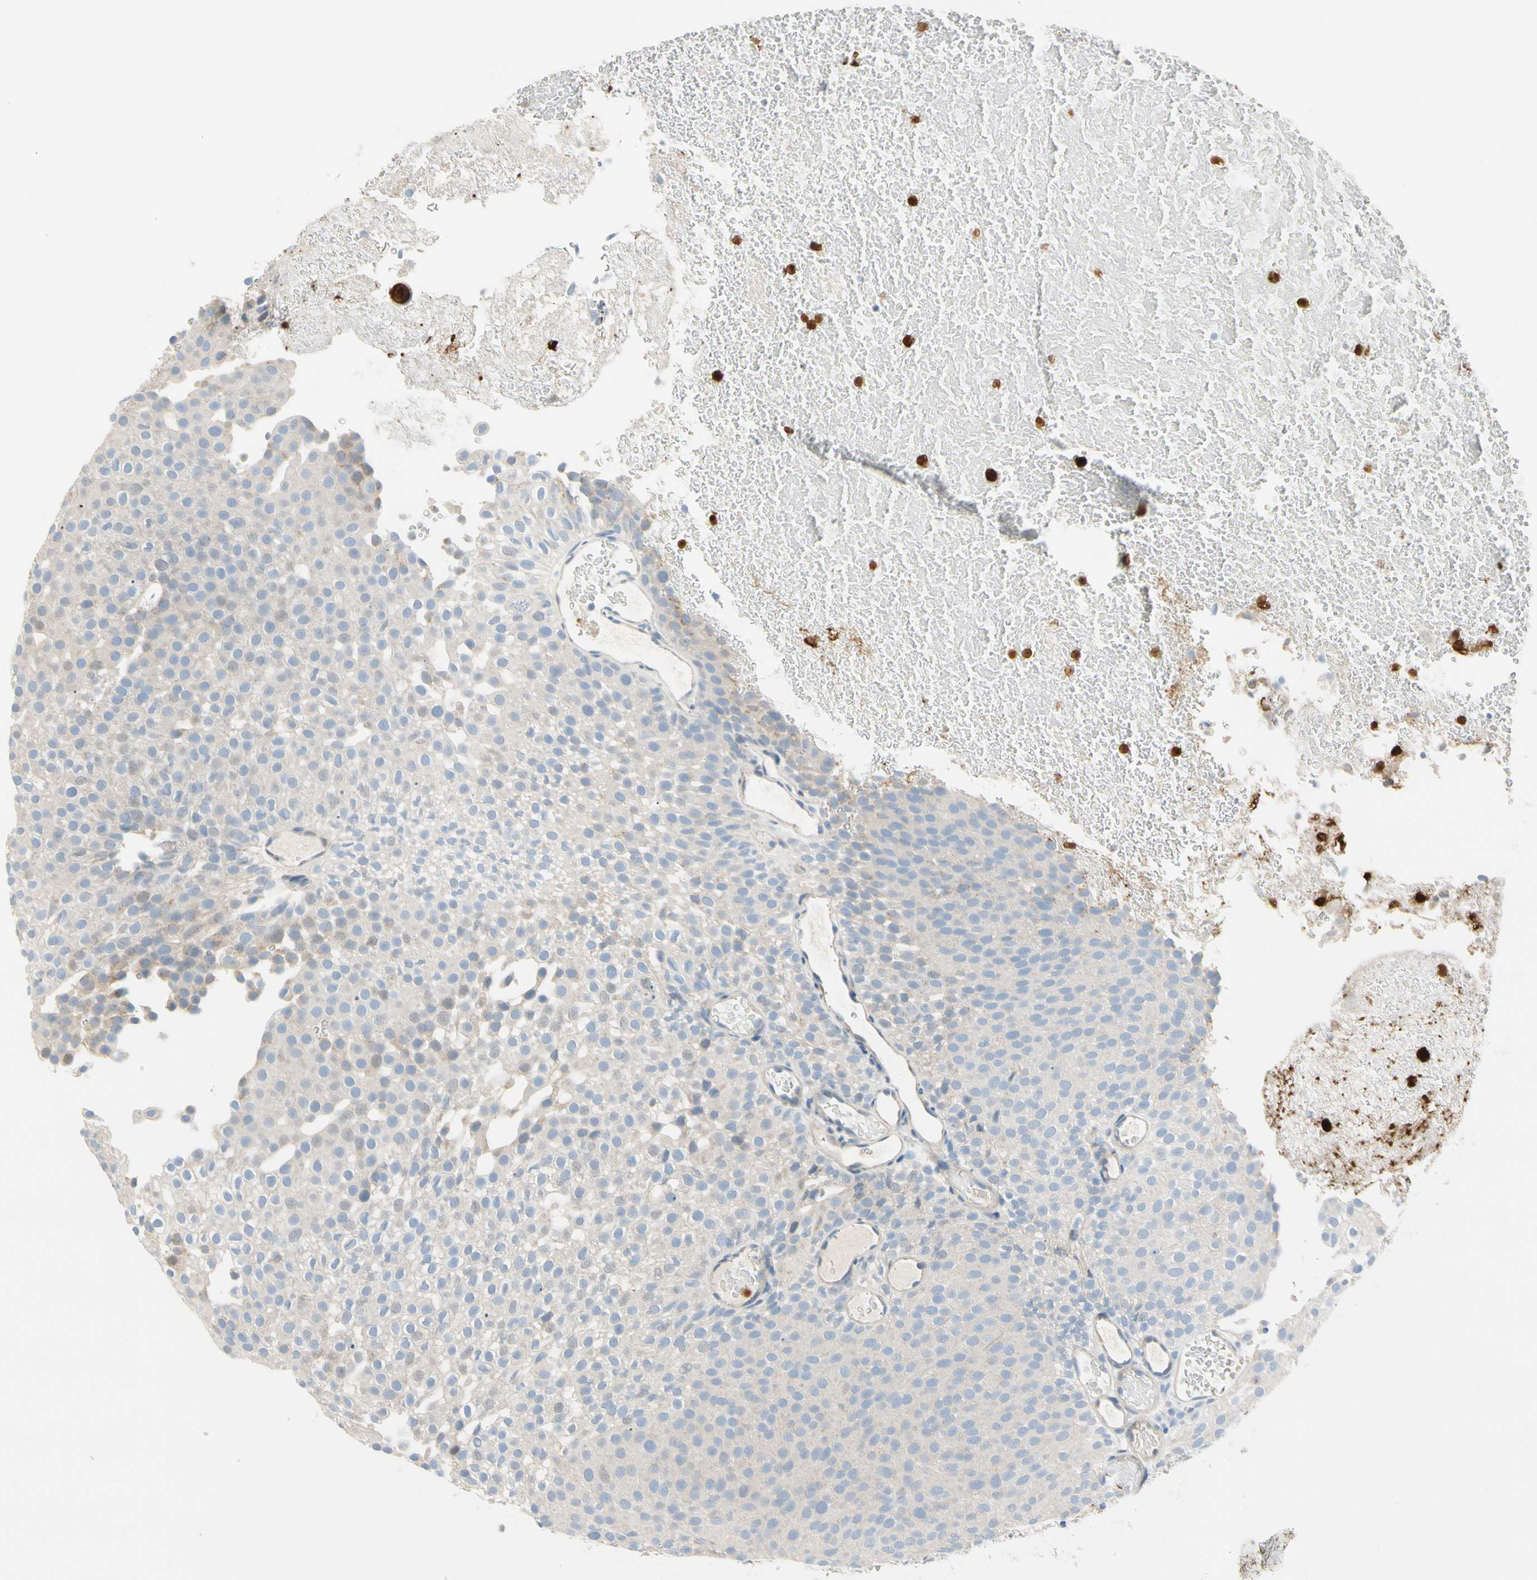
{"staining": {"intensity": "weak", "quantity": "25%-75%", "location": "cytoplasmic/membranous"}, "tissue": "urothelial cancer", "cell_type": "Tumor cells", "image_type": "cancer", "snomed": [{"axis": "morphology", "description": "Urothelial carcinoma, Low grade"}, {"axis": "topography", "description": "Urinary bladder"}], "caption": "Approximately 25%-75% of tumor cells in low-grade urothelial carcinoma exhibit weak cytoplasmic/membranous protein positivity as visualized by brown immunohistochemical staining.", "gene": "TRAF5", "patient": {"sex": "male", "age": 78}}